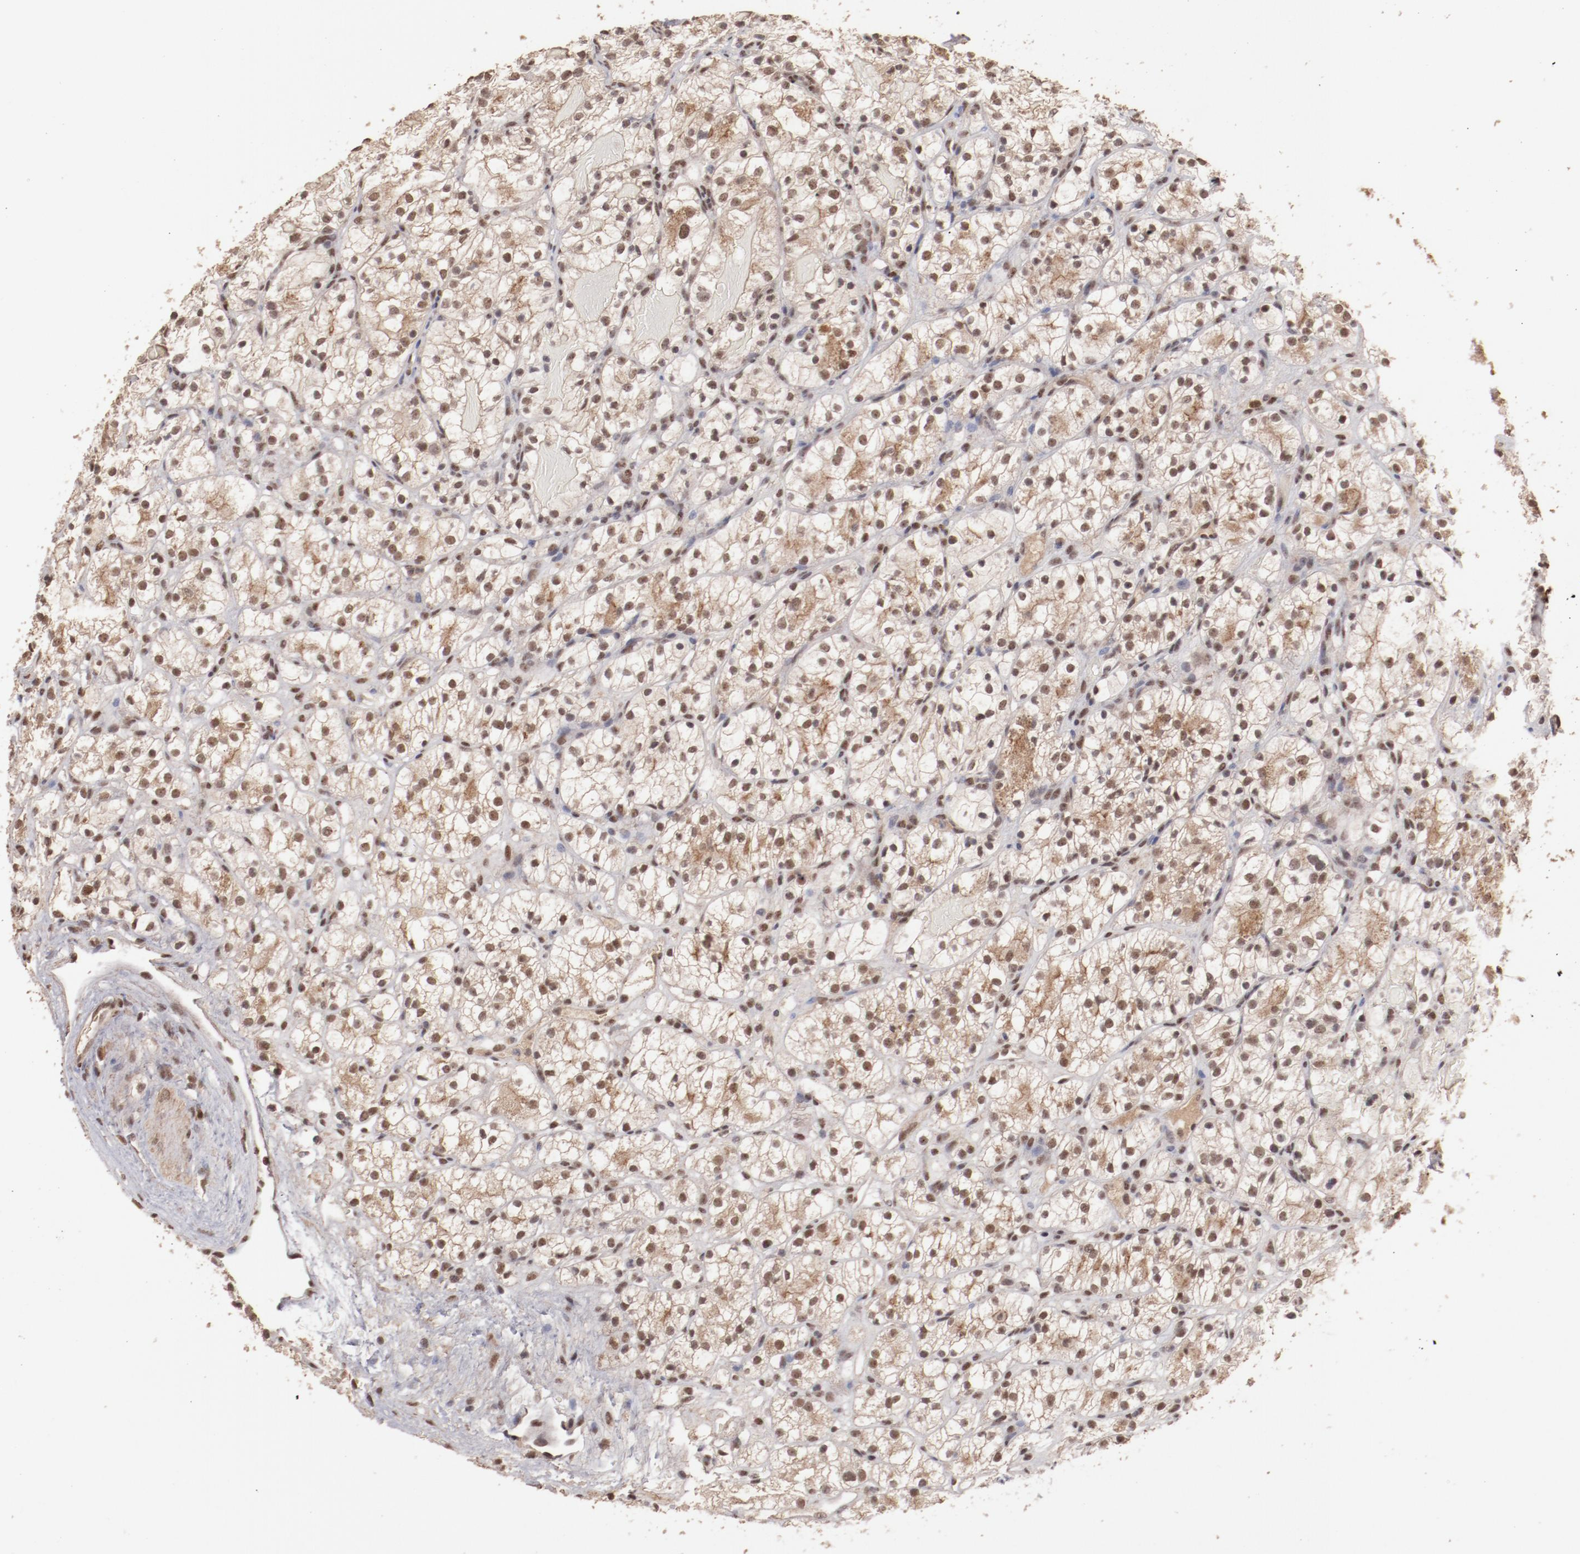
{"staining": {"intensity": "moderate", "quantity": ">75%", "location": "cytoplasmic/membranous,nuclear"}, "tissue": "renal cancer", "cell_type": "Tumor cells", "image_type": "cancer", "snomed": [{"axis": "morphology", "description": "Adenocarcinoma, NOS"}, {"axis": "topography", "description": "Kidney"}], "caption": "The histopathology image reveals staining of renal cancer (adenocarcinoma), revealing moderate cytoplasmic/membranous and nuclear protein expression (brown color) within tumor cells.", "gene": "CLOCK", "patient": {"sex": "female", "age": 60}}